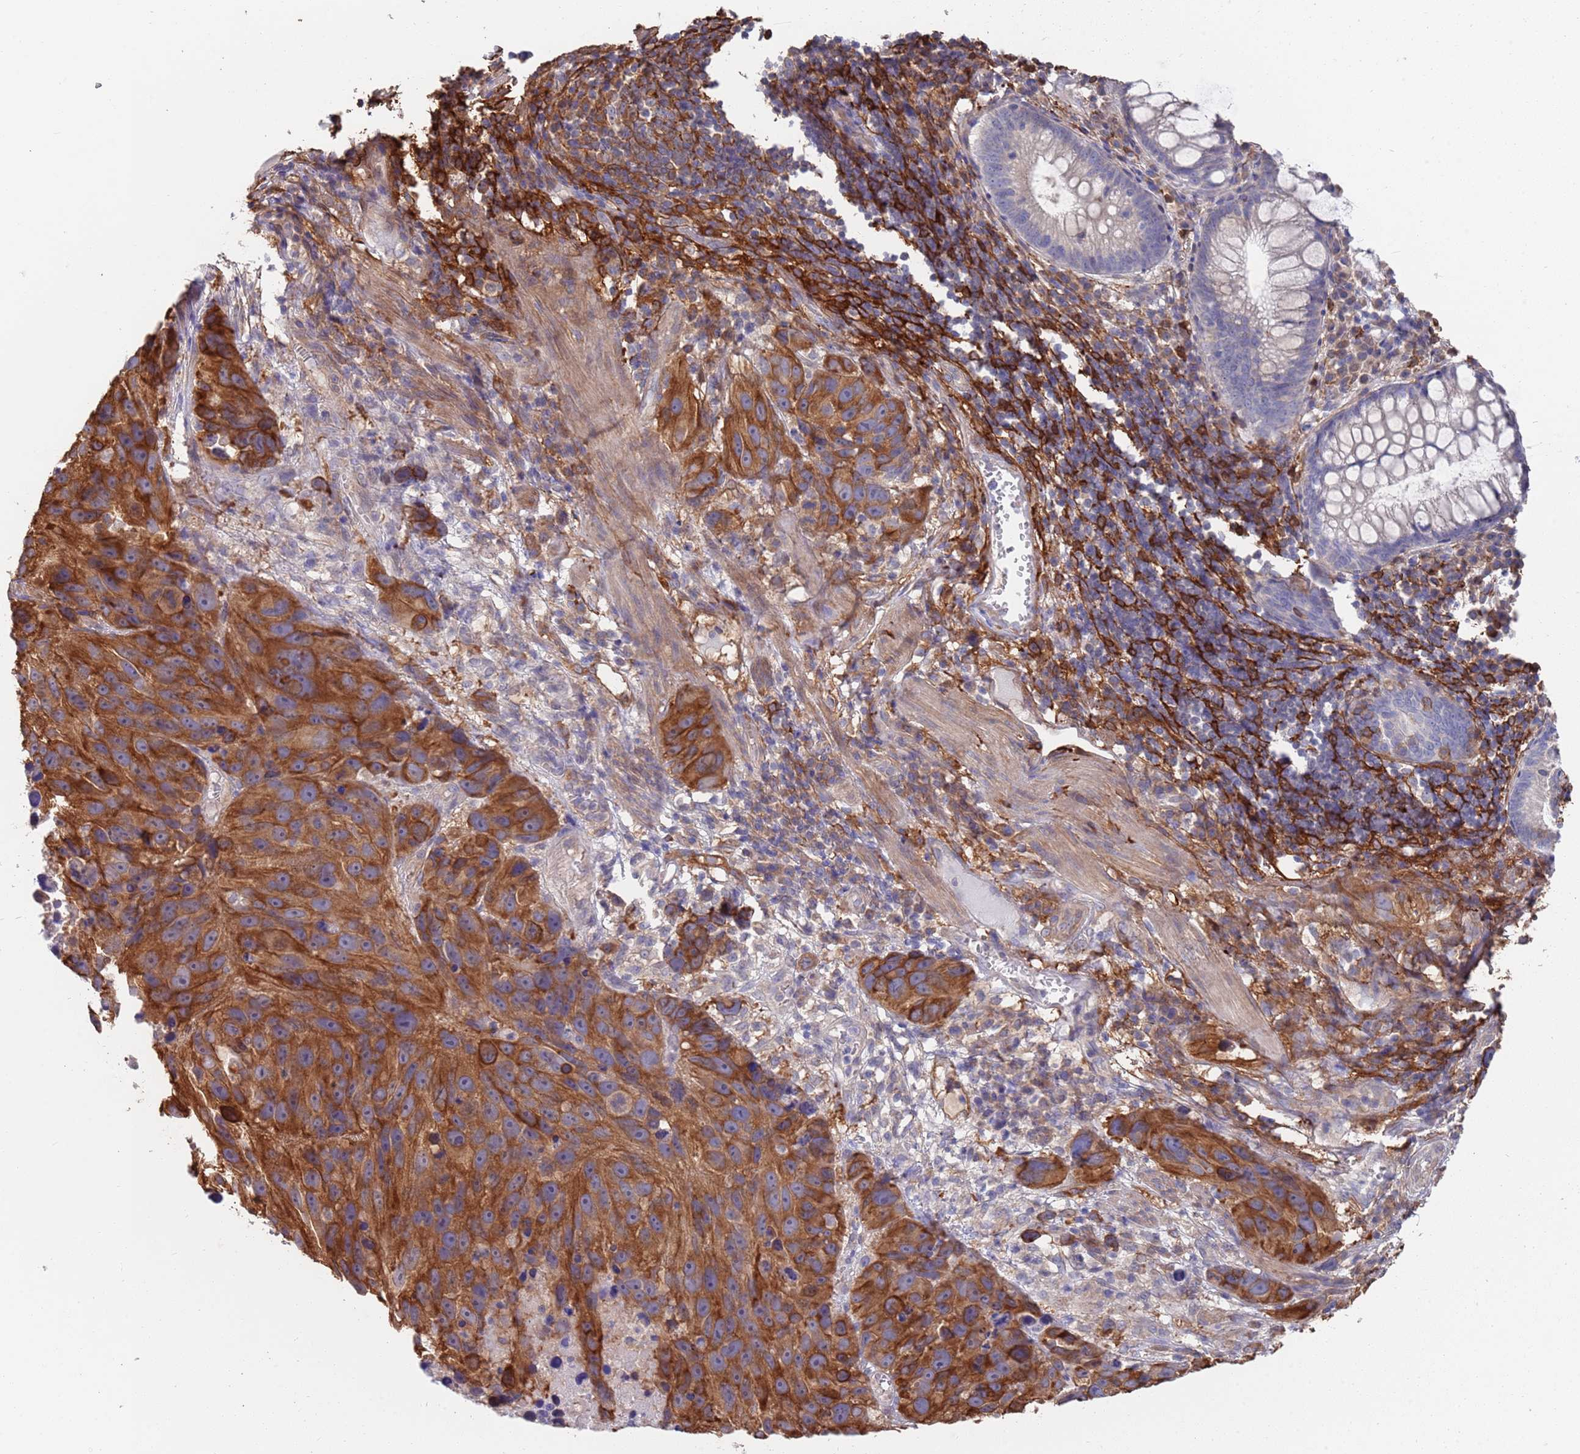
{"staining": {"intensity": "moderate", "quantity": ">75%", "location": "cytoplasmic/membranous"}, "tissue": "melanoma", "cell_type": "Tumor cells", "image_type": "cancer", "snomed": [{"axis": "morphology", "description": "Malignant melanoma, NOS"}, {"axis": "topography", "description": "Skin"}], "caption": "IHC (DAB (3,3'-diaminobenzidine)) staining of melanoma demonstrates moderate cytoplasmic/membranous protein expression in approximately >75% of tumor cells. (DAB = brown stain, brightfield microscopy at high magnification).", "gene": "ANK2", "patient": {"sex": "male", "age": 84}}